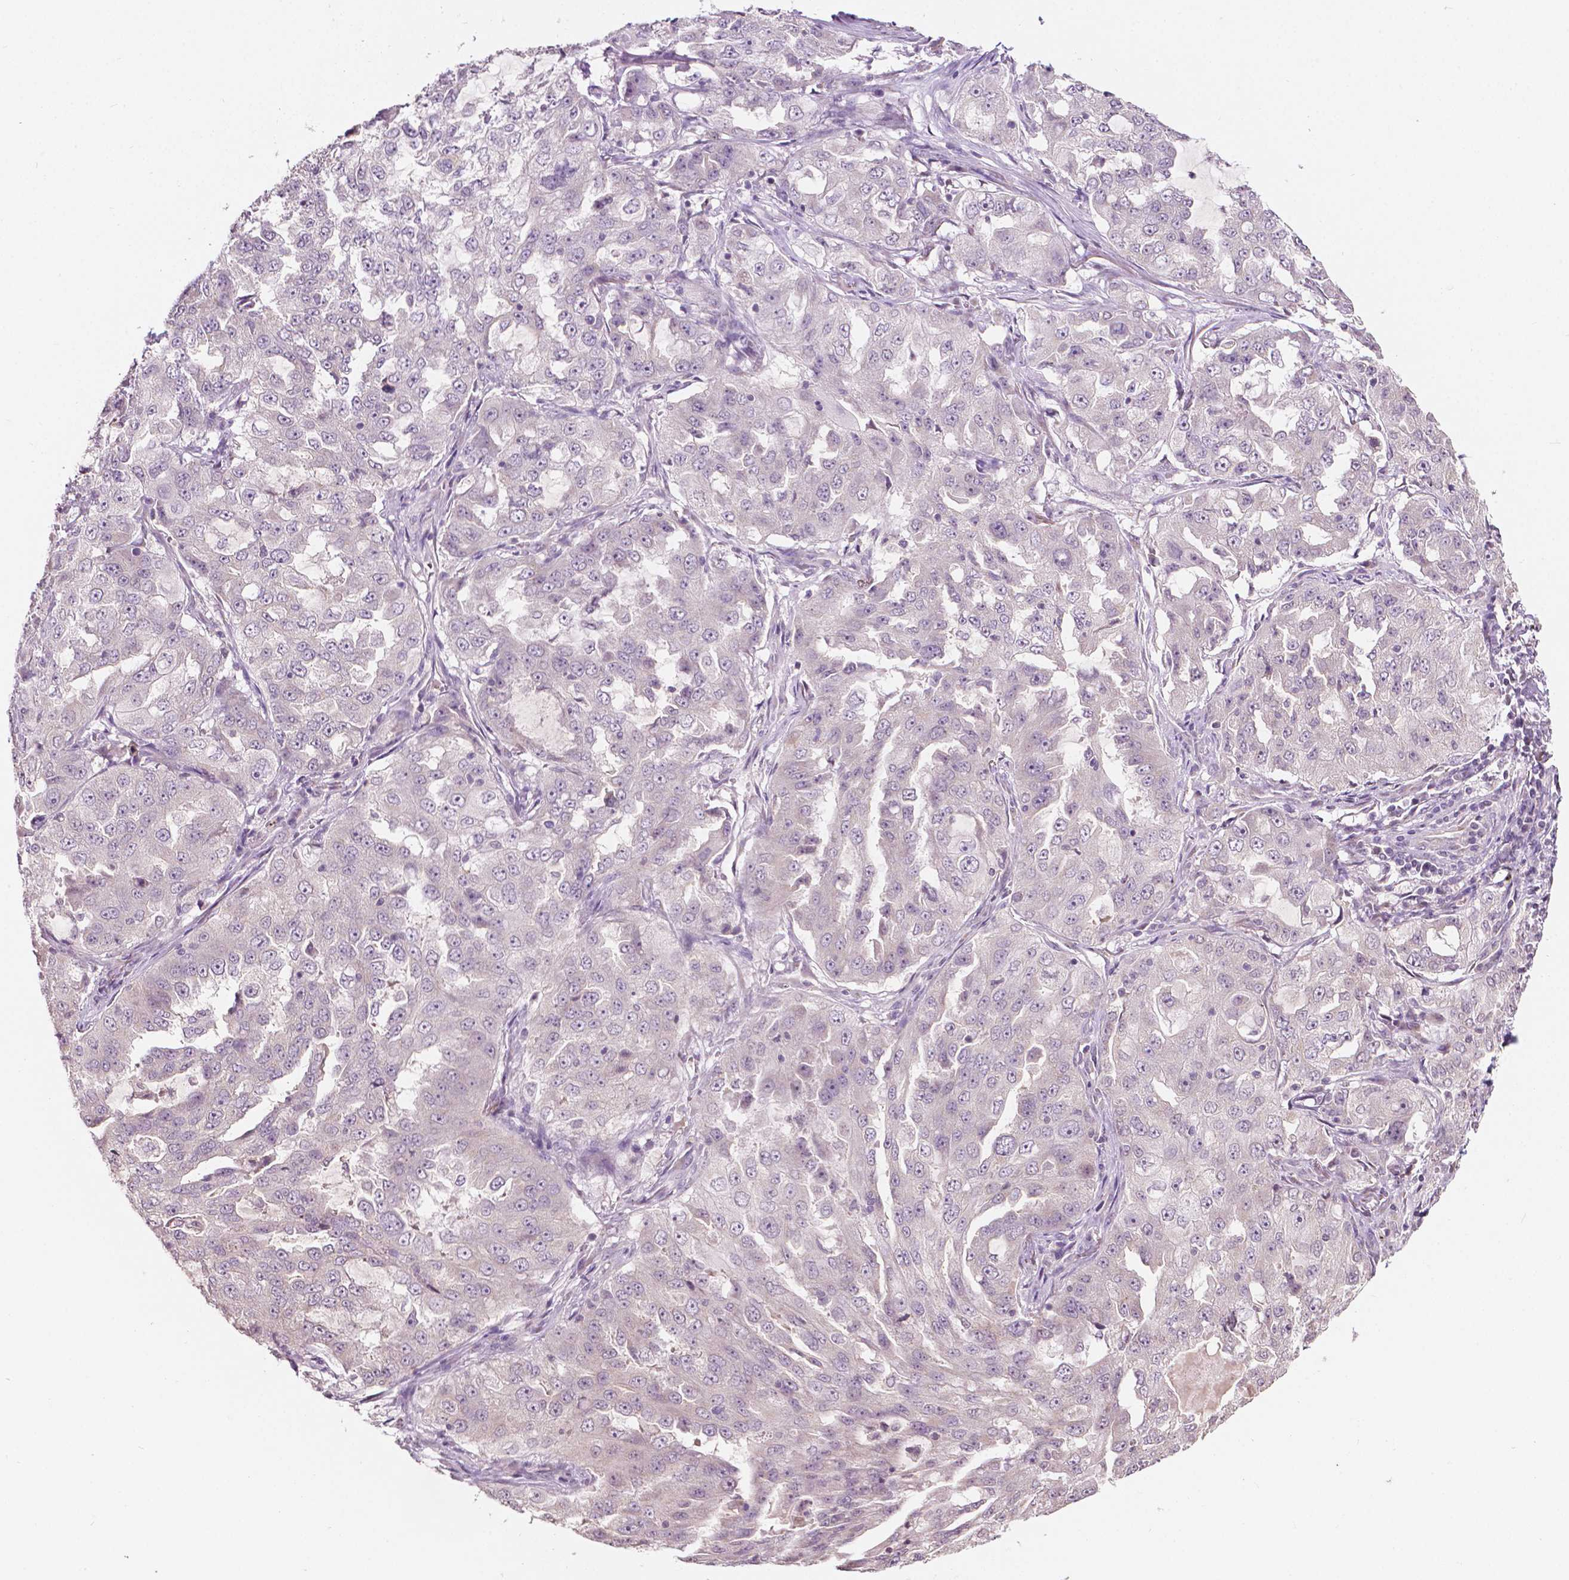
{"staining": {"intensity": "negative", "quantity": "none", "location": "none"}, "tissue": "lung cancer", "cell_type": "Tumor cells", "image_type": "cancer", "snomed": [{"axis": "morphology", "description": "Adenocarcinoma, NOS"}, {"axis": "topography", "description": "Lung"}], "caption": "IHC micrograph of human lung cancer stained for a protein (brown), which exhibits no expression in tumor cells.", "gene": "NOS1AP", "patient": {"sex": "female", "age": 61}}